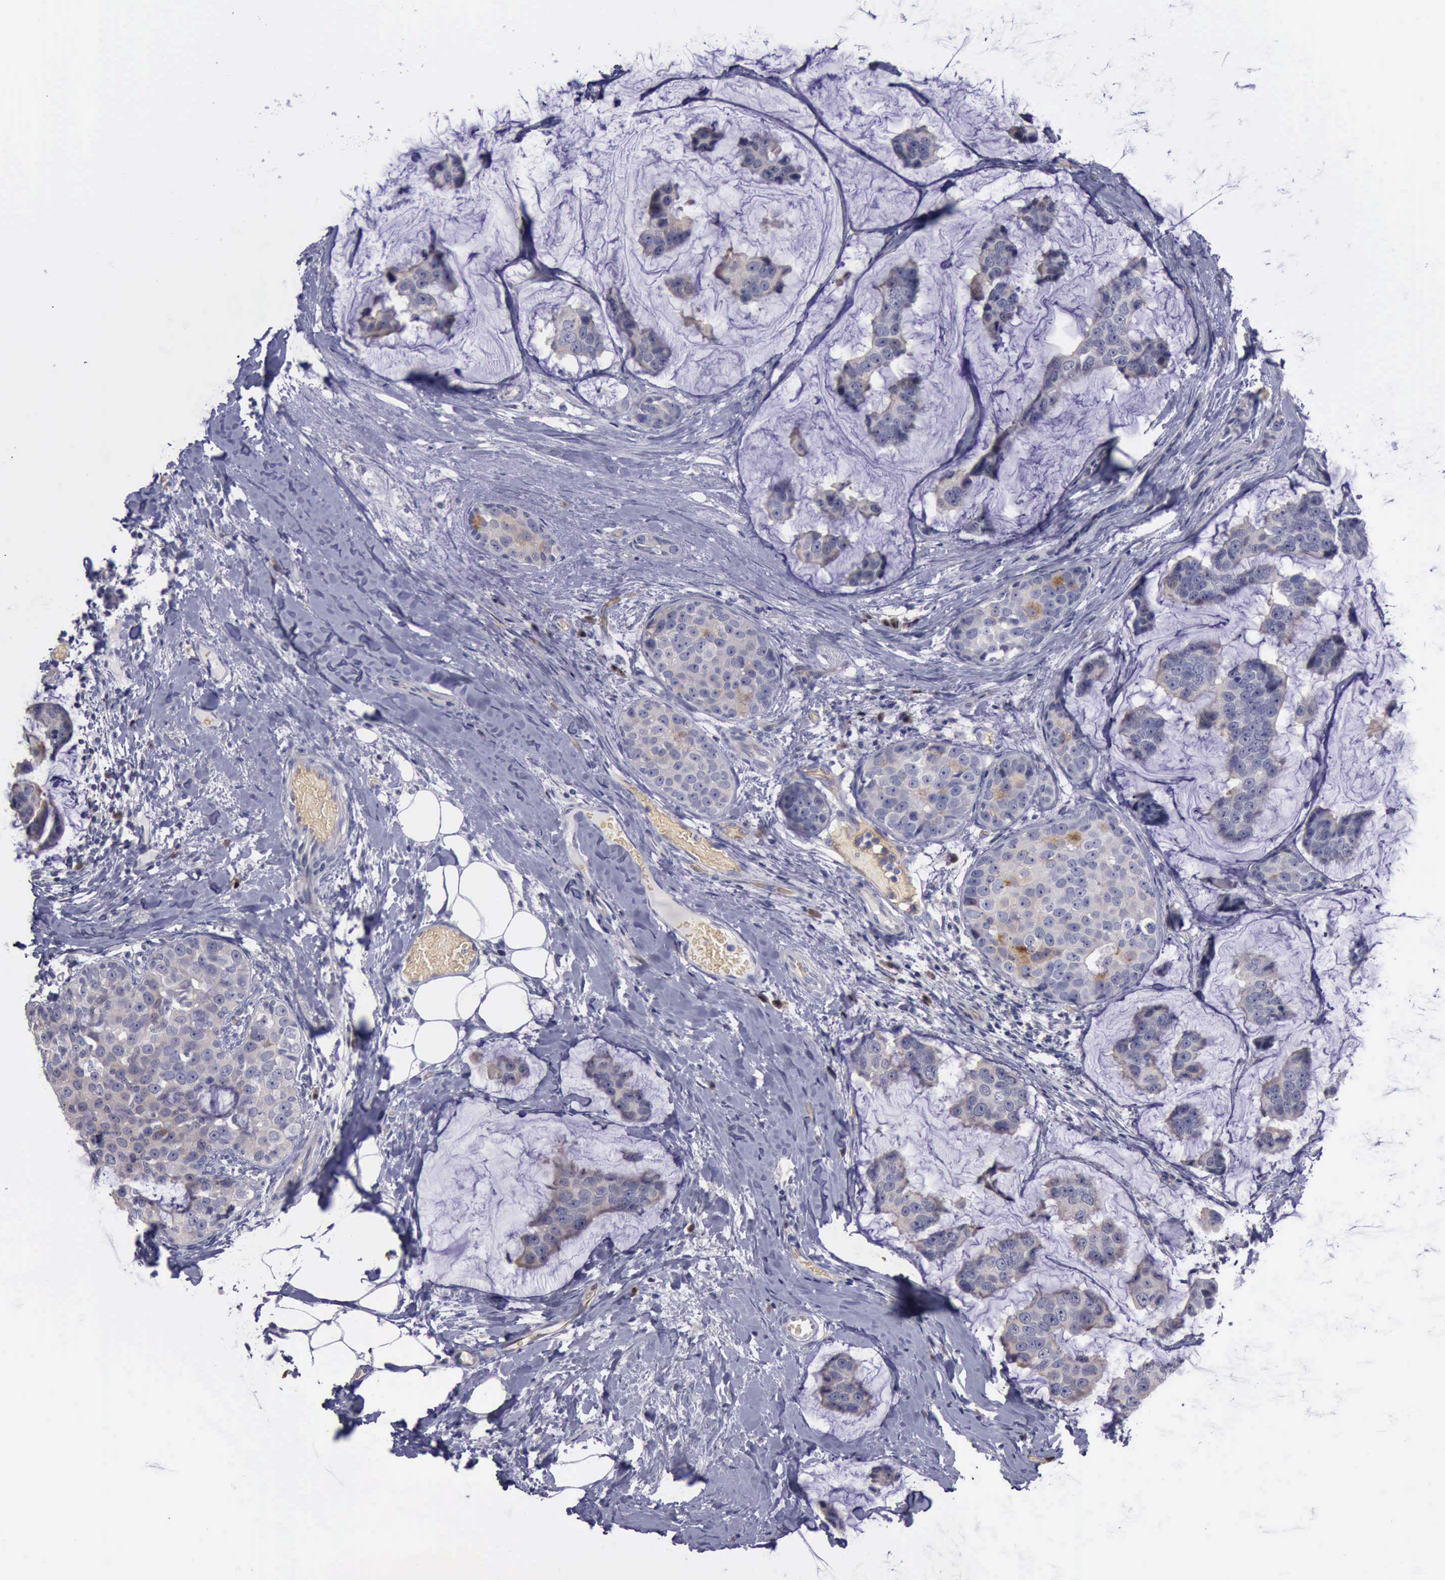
{"staining": {"intensity": "weak", "quantity": ">75%", "location": "cytoplasmic/membranous"}, "tissue": "breast cancer", "cell_type": "Tumor cells", "image_type": "cancer", "snomed": [{"axis": "morphology", "description": "Normal tissue, NOS"}, {"axis": "morphology", "description": "Duct carcinoma"}, {"axis": "topography", "description": "Breast"}], "caption": "Brown immunohistochemical staining in human breast cancer reveals weak cytoplasmic/membranous positivity in about >75% of tumor cells.", "gene": "CEP128", "patient": {"sex": "female", "age": 50}}